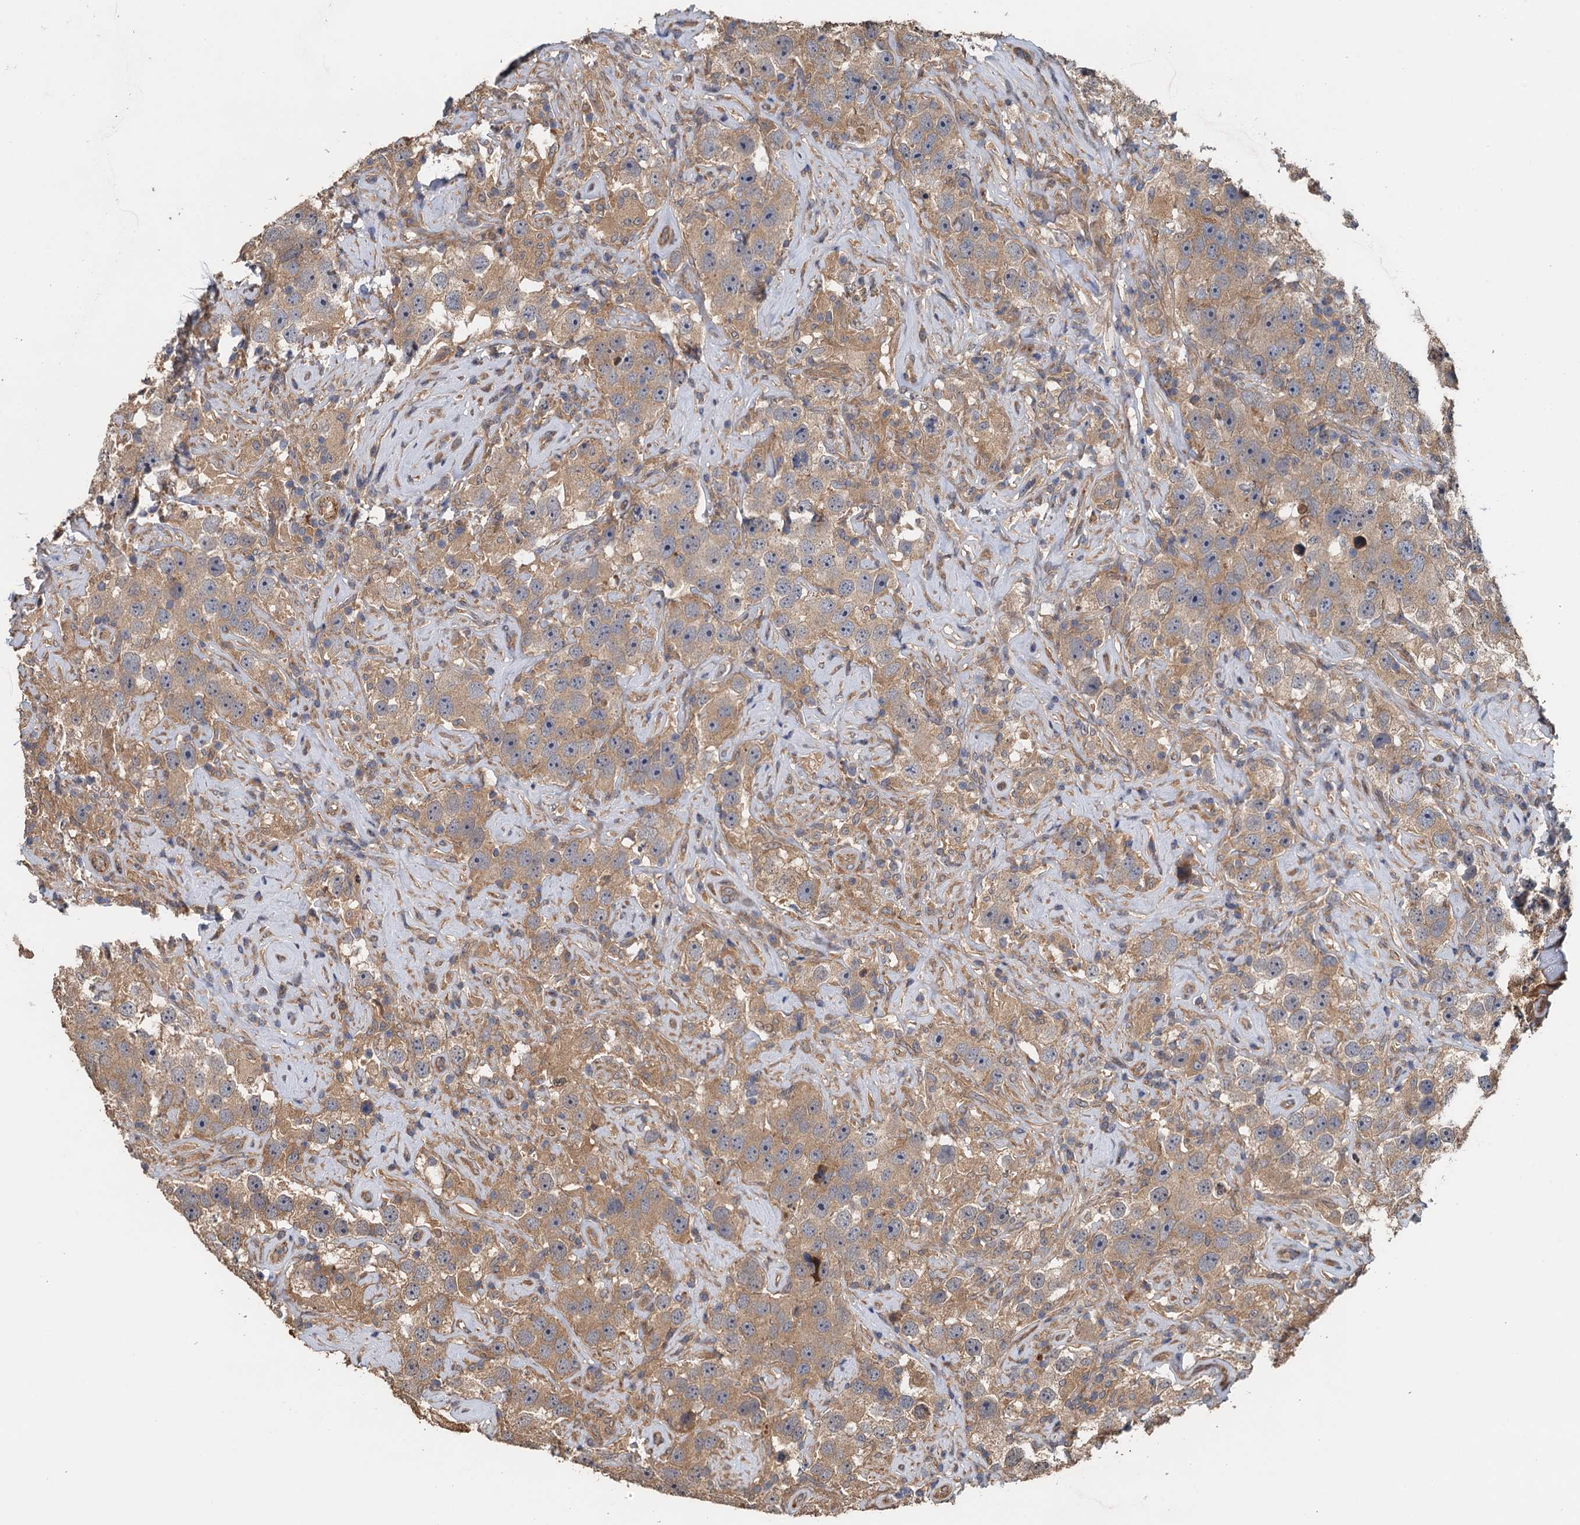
{"staining": {"intensity": "moderate", "quantity": ">75%", "location": "cytoplasmic/membranous"}, "tissue": "testis cancer", "cell_type": "Tumor cells", "image_type": "cancer", "snomed": [{"axis": "morphology", "description": "Seminoma, NOS"}, {"axis": "topography", "description": "Testis"}], "caption": "High-power microscopy captured an immunohistochemistry micrograph of testis cancer (seminoma), revealing moderate cytoplasmic/membranous positivity in about >75% of tumor cells. Nuclei are stained in blue.", "gene": "MEAK7", "patient": {"sex": "male", "age": 49}}